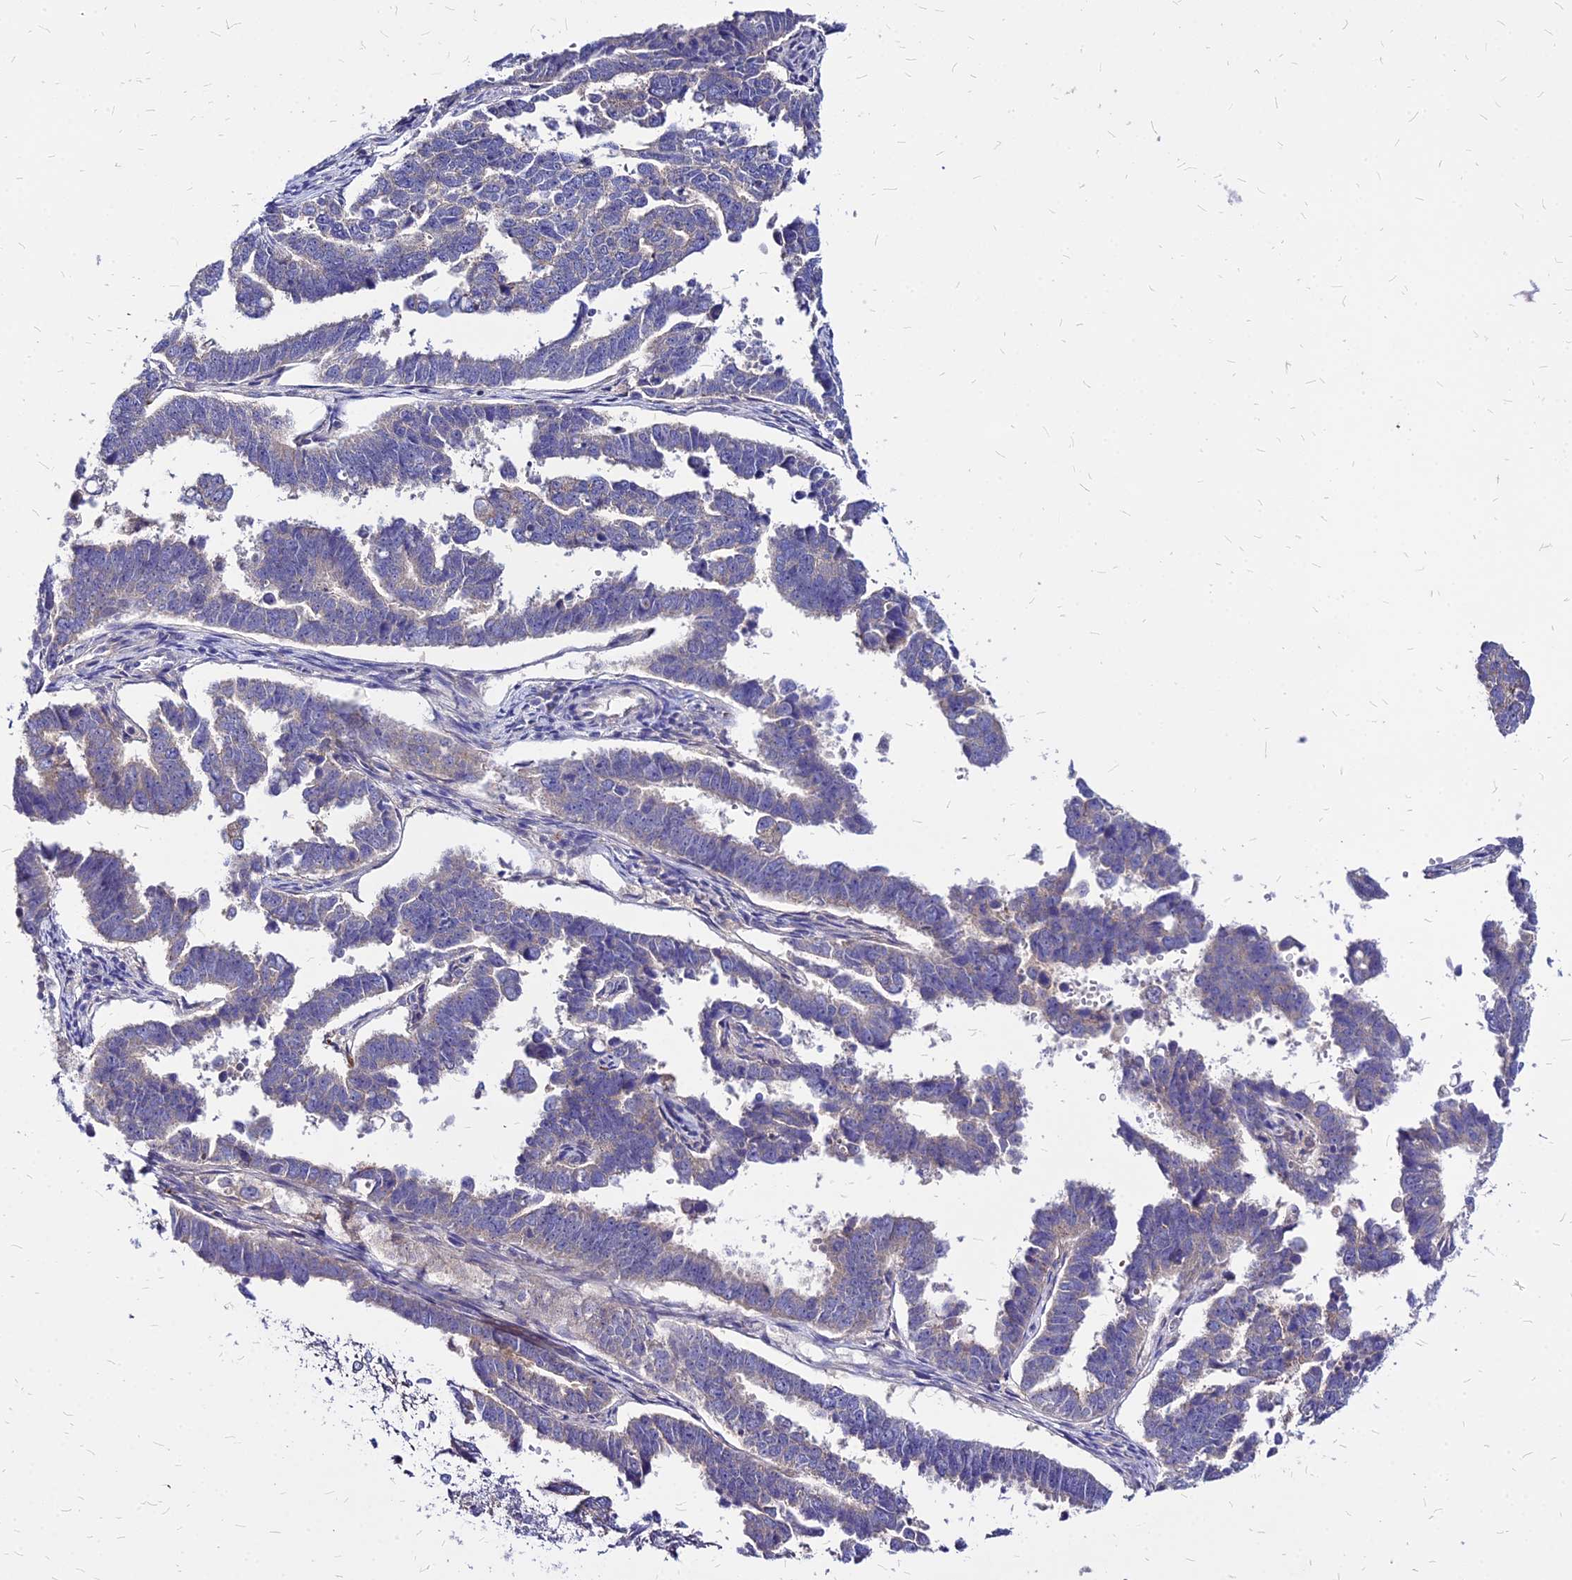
{"staining": {"intensity": "weak", "quantity": "<25%", "location": "cytoplasmic/membranous"}, "tissue": "endometrial cancer", "cell_type": "Tumor cells", "image_type": "cancer", "snomed": [{"axis": "morphology", "description": "Adenocarcinoma, NOS"}, {"axis": "topography", "description": "Endometrium"}], "caption": "IHC photomicrograph of neoplastic tissue: endometrial cancer (adenocarcinoma) stained with DAB (3,3'-diaminobenzidine) exhibits no significant protein positivity in tumor cells. (Stains: DAB (3,3'-diaminobenzidine) immunohistochemistry with hematoxylin counter stain, Microscopy: brightfield microscopy at high magnification).", "gene": "COMMD10", "patient": {"sex": "female", "age": 75}}